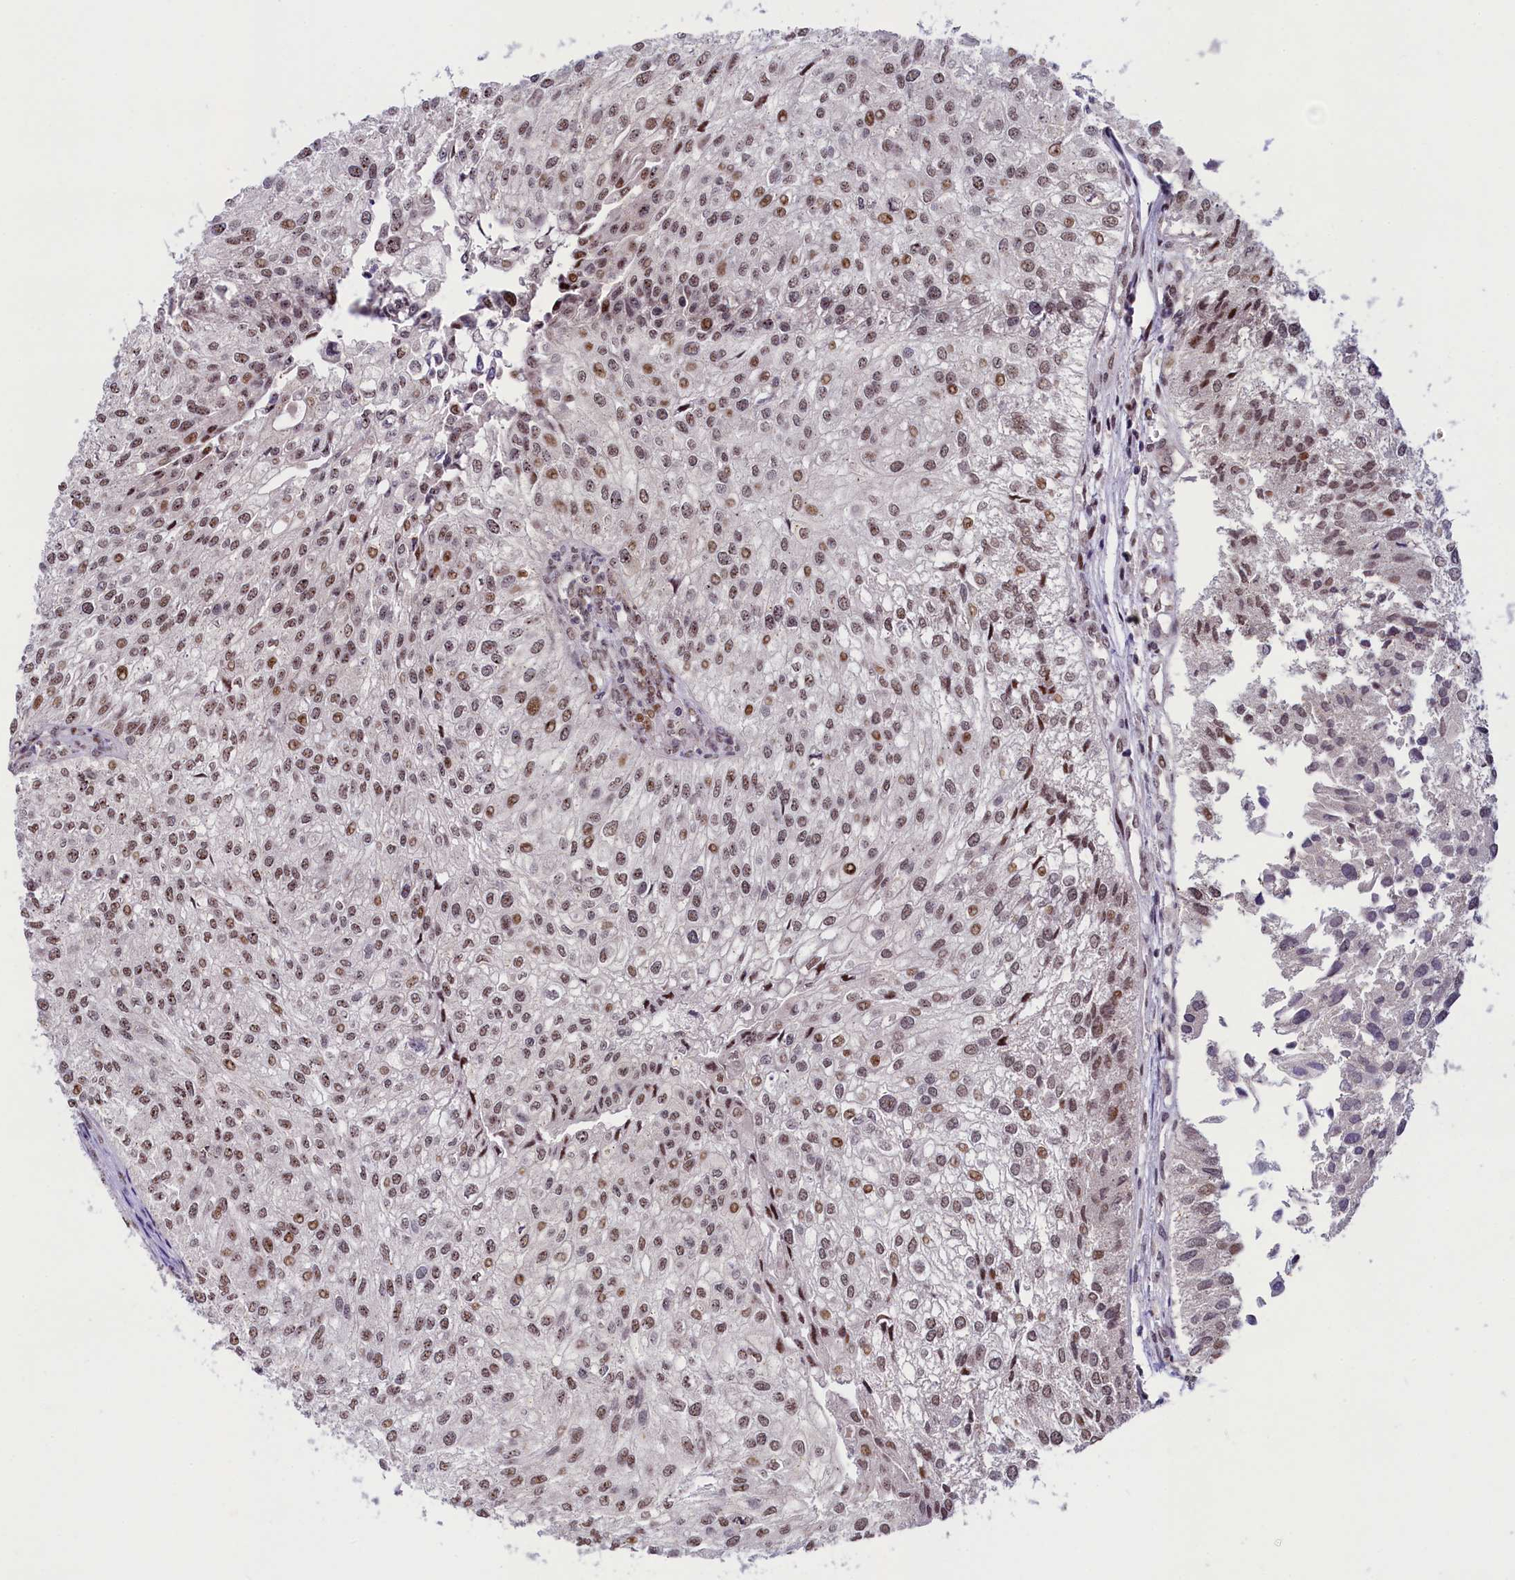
{"staining": {"intensity": "moderate", "quantity": "25%-75%", "location": "nuclear"}, "tissue": "urothelial cancer", "cell_type": "Tumor cells", "image_type": "cancer", "snomed": [{"axis": "morphology", "description": "Urothelial carcinoma, Low grade"}, {"axis": "topography", "description": "Urinary bladder"}], "caption": "Urothelial cancer stained with a brown dye exhibits moderate nuclear positive positivity in approximately 25%-75% of tumor cells.", "gene": "ANKS3", "patient": {"sex": "female", "age": 89}}